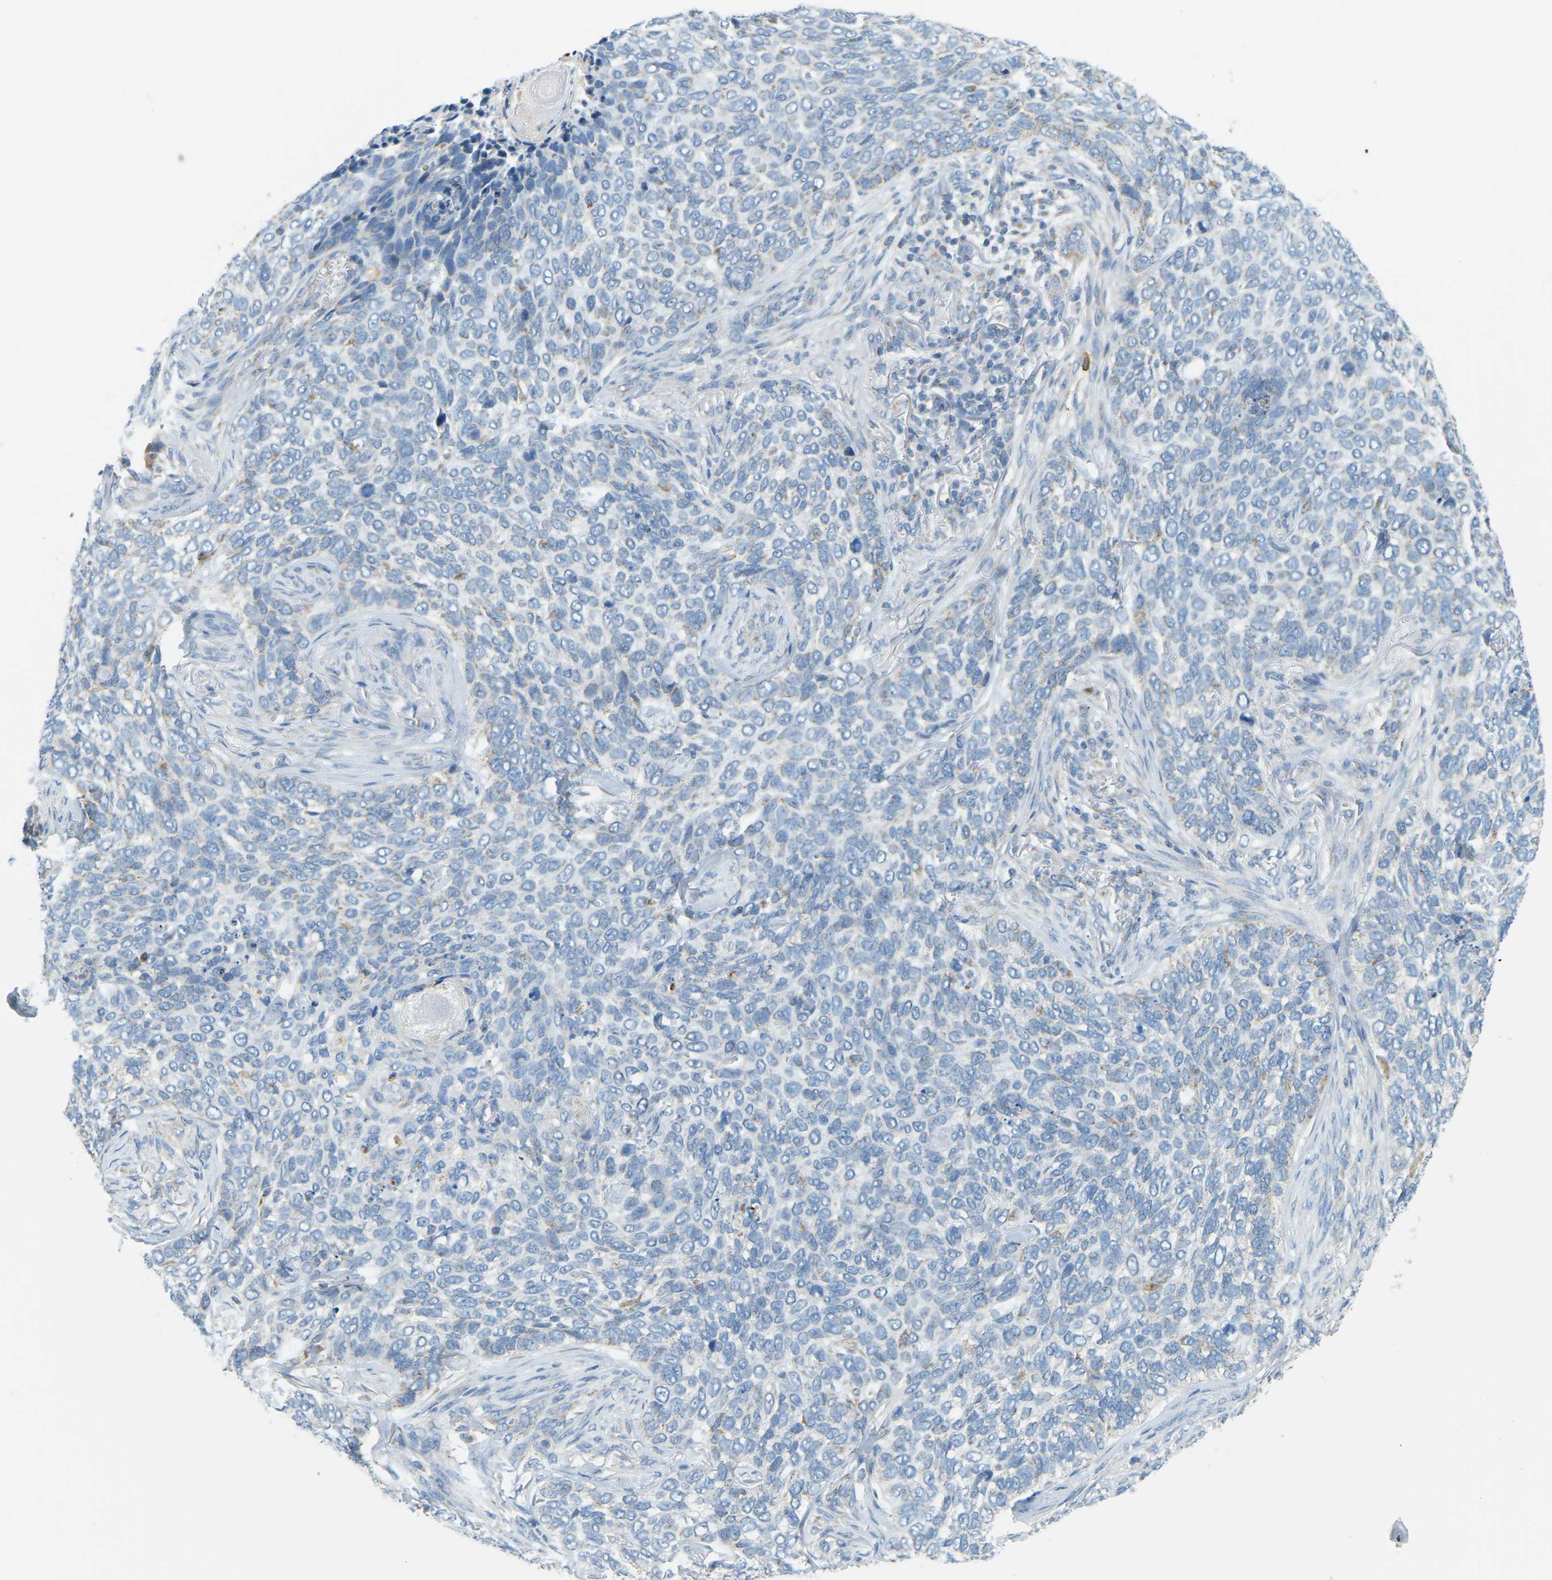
{"staining": {"intensity": "negative", "quantity": "none", "location": "none"}, "tissue": "skin cancer", "cell_type": "Tumor cells", "image_type": "cancer", "snomed": [{"axis": "morphology", "description": "Basal cell carcinoma"}, {"axis": "topography", "description": "Skin"}], "caption": "A high-resolution image shows IHC staining of skin basal cell carcinoma, which demonstrates no significant expression in tumor cells. (DAB (3,3'-diaminobenzidine) immunohistochemistry with hematoxylin counter stain).", "gene": "GDA", "patient": {"sex": "female", "age": 64}}